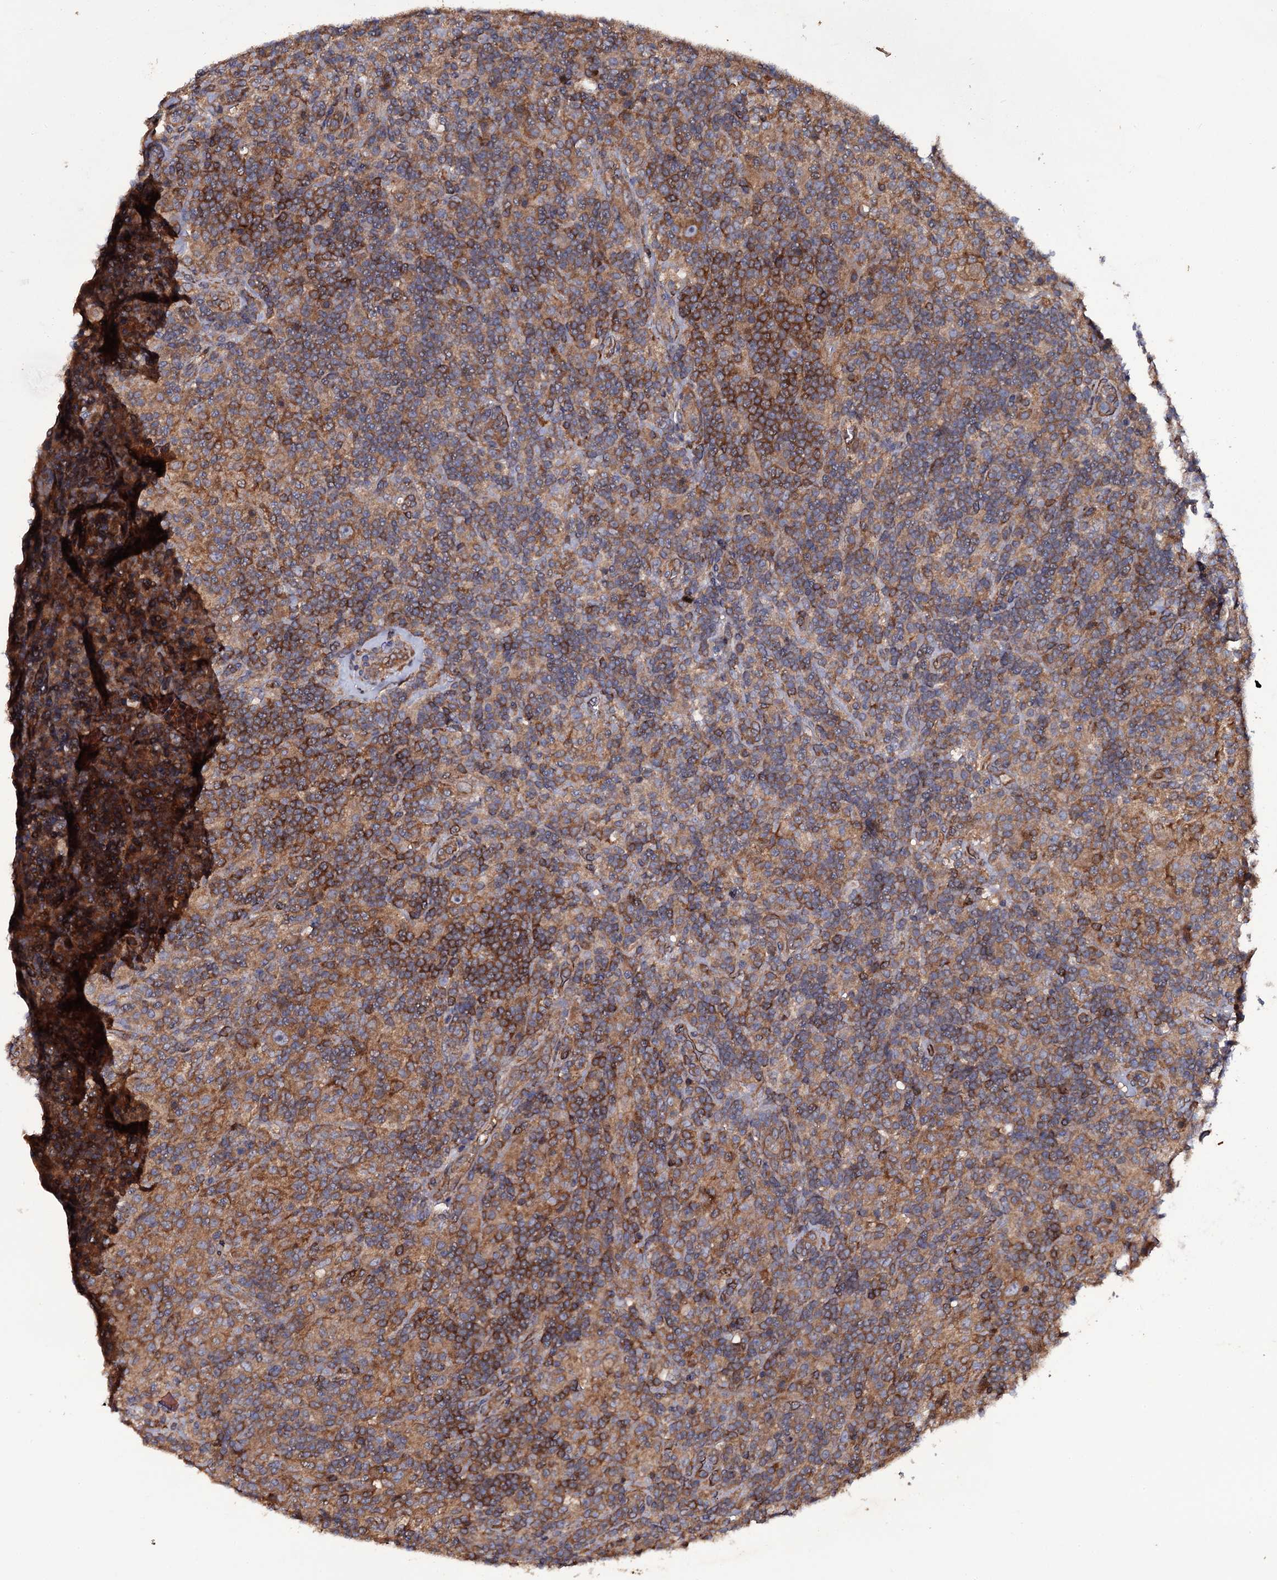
{"staining": {"intensity": "moderate", "quantity": ">75%", "location": "cytoplasmic/membranous"}, "tissue": "lymphoma", "cell_type": "Tumor cells", "image_type": "cancer", "snomed": [{"axis": "morphology", "description": "Hodgkin's disease, NOS"}, {"axis": "topography", "description": "Lymph node"}], "caption": "Lymphoma stained with DAB immunohistochemistry (IHC) demonstrates medium levels of moderate cytoplasmic/membranous expression in about >75% of tumor cells. The staining was performed using DAB (3,3'-diaminobenzidine) to visualize the protein expression in brown, while the nuclei were stained in blue with hematoxylin (Magnification: 20x).", "gene": "TTC23", "patient": {"sex": "male", "age": 70}}